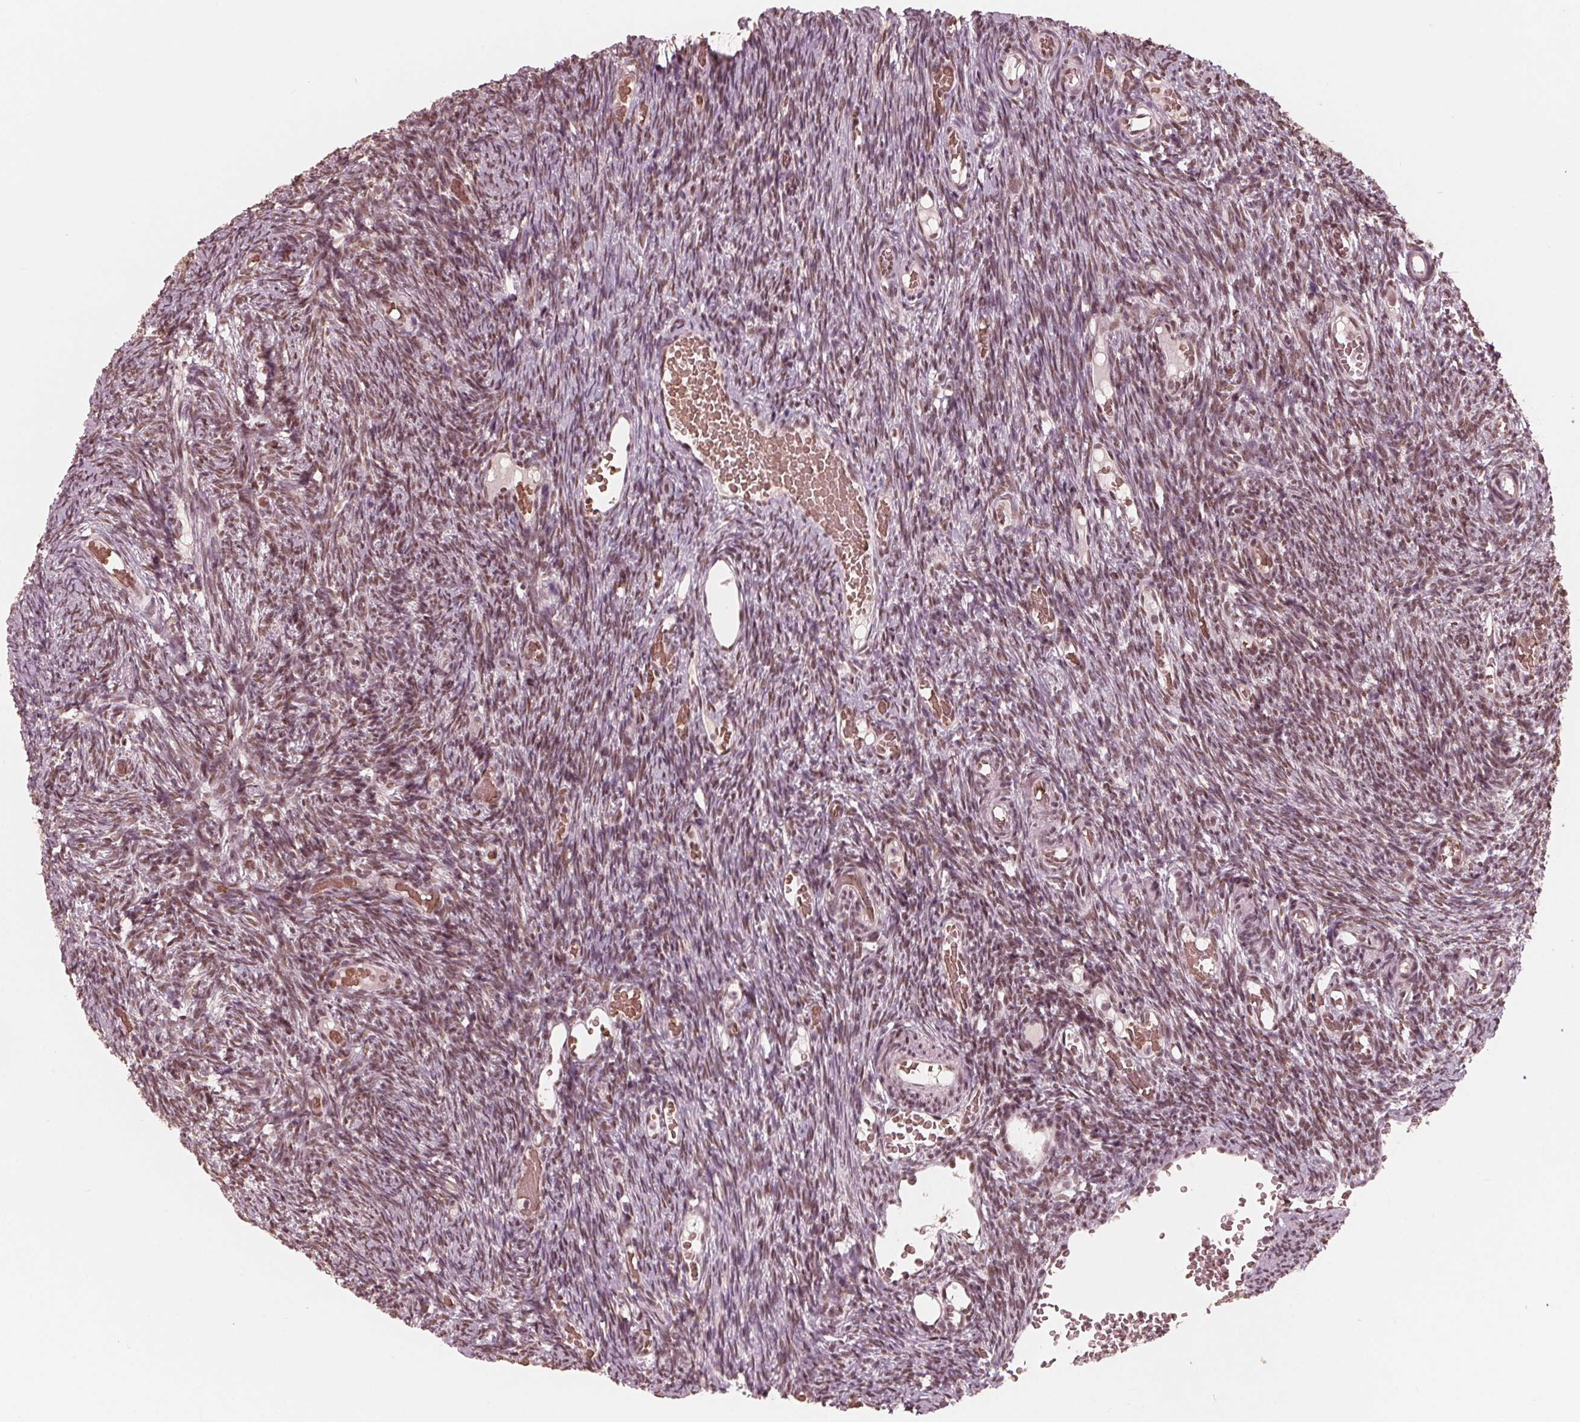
{"staining": {"intensity": "negative", "quantity": "none", "location": "none"}, "tissue": "ovary", "cell_type": "Follicle cells", "image_type": "normal", "snomed": [{"axis": "morphology", "description": "Normal tissue, NOS"}, {"axis": "topography", "description": "Ovary"}], "caption": "This is a micrograph of IHC staining of normal ovary, which shows no staining in follicle cells. (Stains: DAB immunohistochemistry with hematoxylin counter stain, Microscopy: brightfield microscopy at high magnification).", "gene": "HIRIP3", "patient": {"sex": "female", "age": 39}}